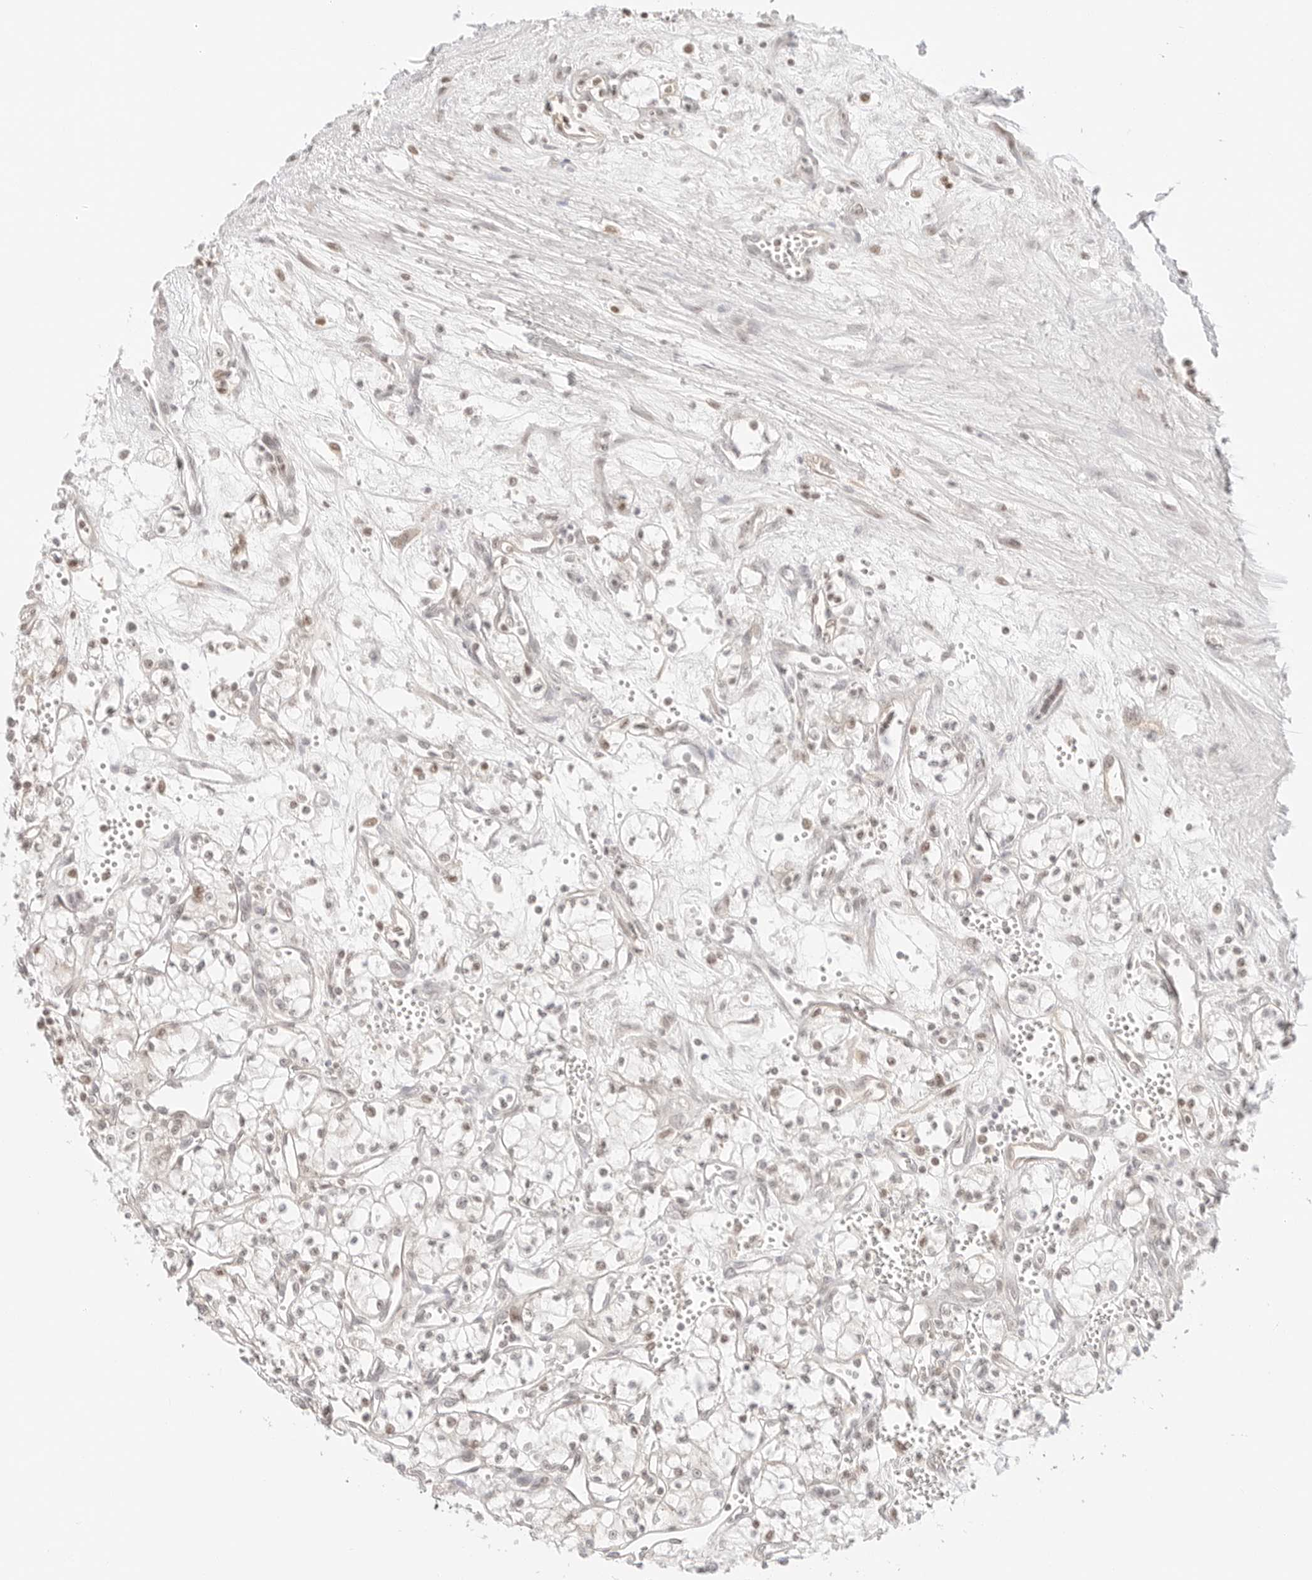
{"staining": {"intensity": "weak", "quantity": "<25%", "location": "nuclear"}, "tissue": "renal cancer", "cell_type": "Tumor cells", "image_type": "cancer", "snomed": [{"axis": "morphology", "description": "Adenocarcinoma, NOS"}, {"axis": "topography", "description": "Kidney"}], "caption": "An immunohistochemistry photomicrograph of renal adenocarcinoma is shown. There is no staining in tumor cells of renal adenocarcinoma.", "gene": "RPS6KL1", "patient": {"sex": "male", "age": 59}}